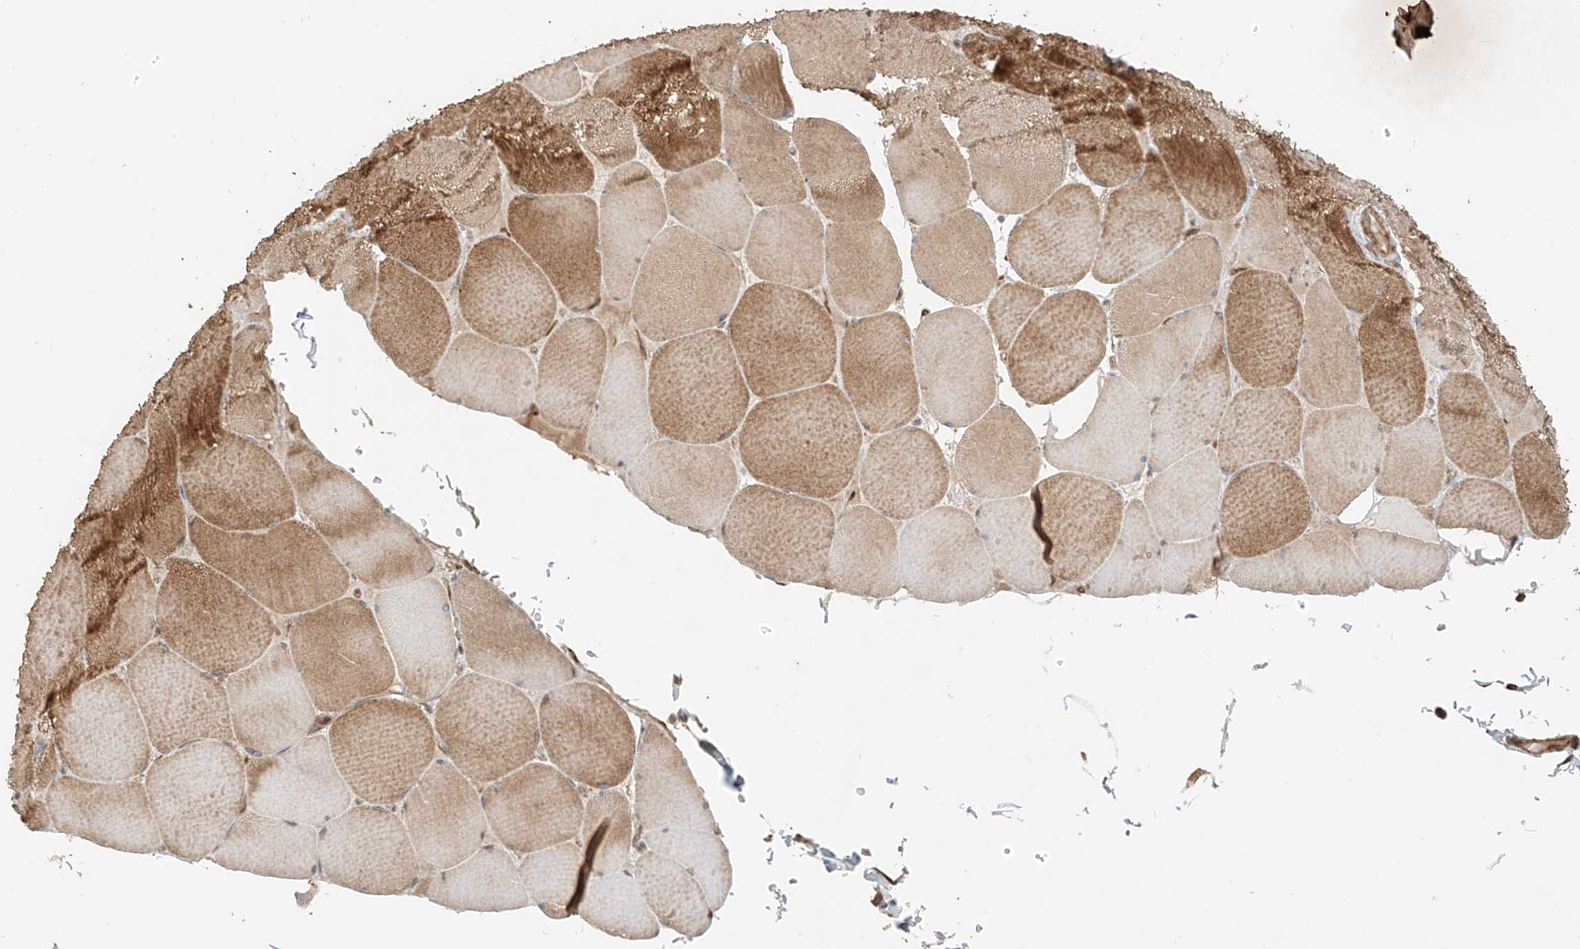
{"staining": {"intensity": "moderate", "quantity": ">75%", "location": "cytoplasmic/membranous"}, "tissue": "skeletal muscle", "cell_type": "Myocytes", "image_type": "normal", "snomed": [{"axis": "morphology", "description": "Normal tissue, NOS"}, {"axis": "topography", "description": "Skeletal muscle"}, {"axis": "topography", "description": "Head-Neck"}], "caption": "Skeletal muscle stained with immunohistochemistry (IHC) displays moderate cytoplasmic/membranous positivity in about >75% of myocytes. (brown staining indicates protein expression, while blue staining denotes nuclei).", "gene": "ANKZF1", "patient": {"sex": "male", "age": 66}}